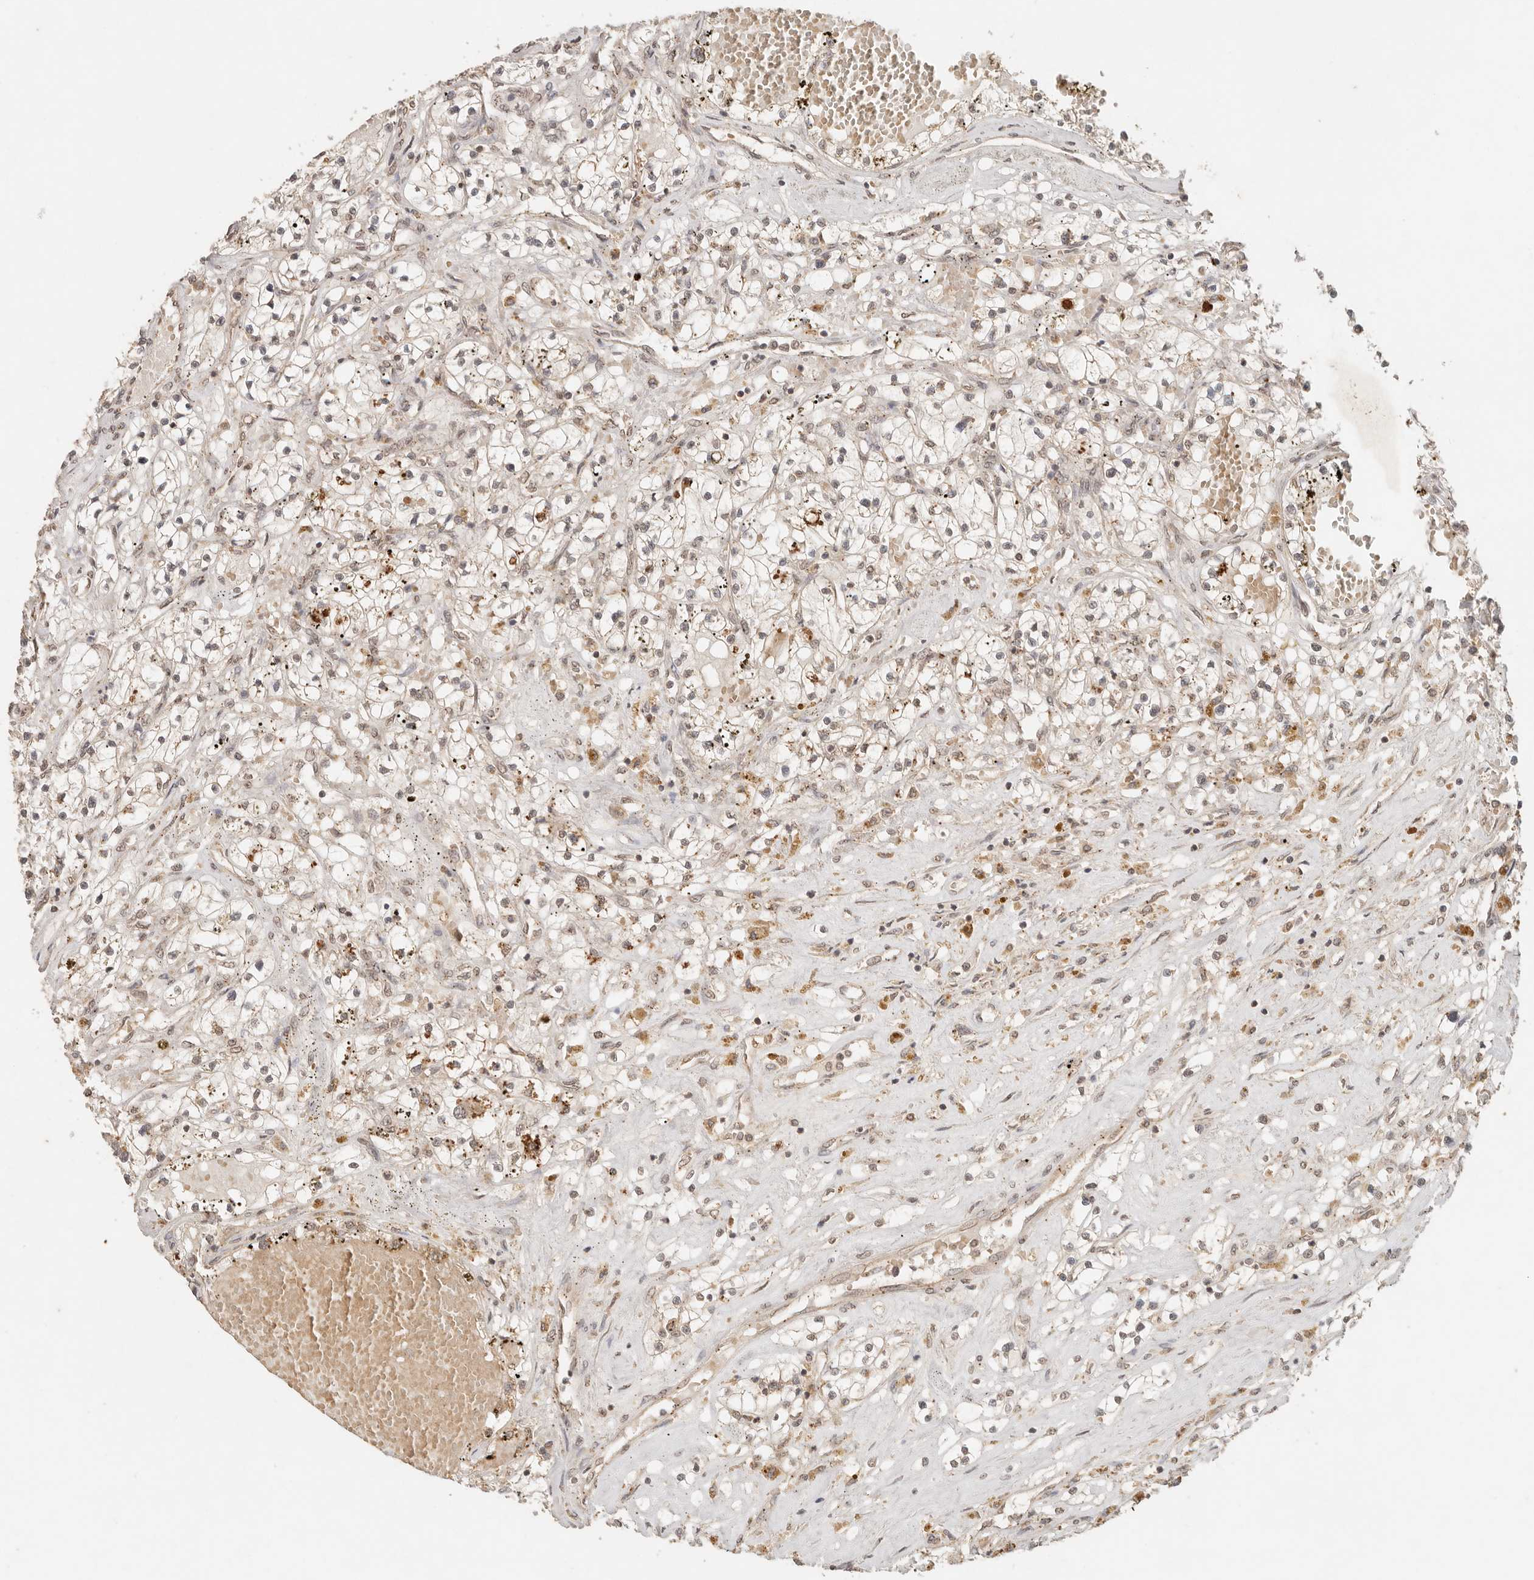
{"staining": {"intensity": "weak", "quantity": "<25%", "location": "cytoplasmic/membranous,nuclear"}, "tissue": "renal cancer", "cell_type": "Tumor cells", "image_type": "cancer", "snomed": [{"axis": "morphology", "description": "Normal tissue, NOS"}, {"axis": "morphology", "description": "Adenocarcinoma, NOS"}, {"axis": "topography", "description": "Kidney"}], "caption": "Immunohistochemistry image of neoplastic tissue: renal cancer (adenocarcinoma) stained with DAB (3,3'-diaminobenzidine) shows no significant protein staining in tumor cells. The staining was performed using DAB to visualize the protein expression in brown, while the nuclei were stained in blue with hematoxylin (Magnification: 20x).", "gene": "LMO4", "patient": {"sex": "male", "age": 68}}